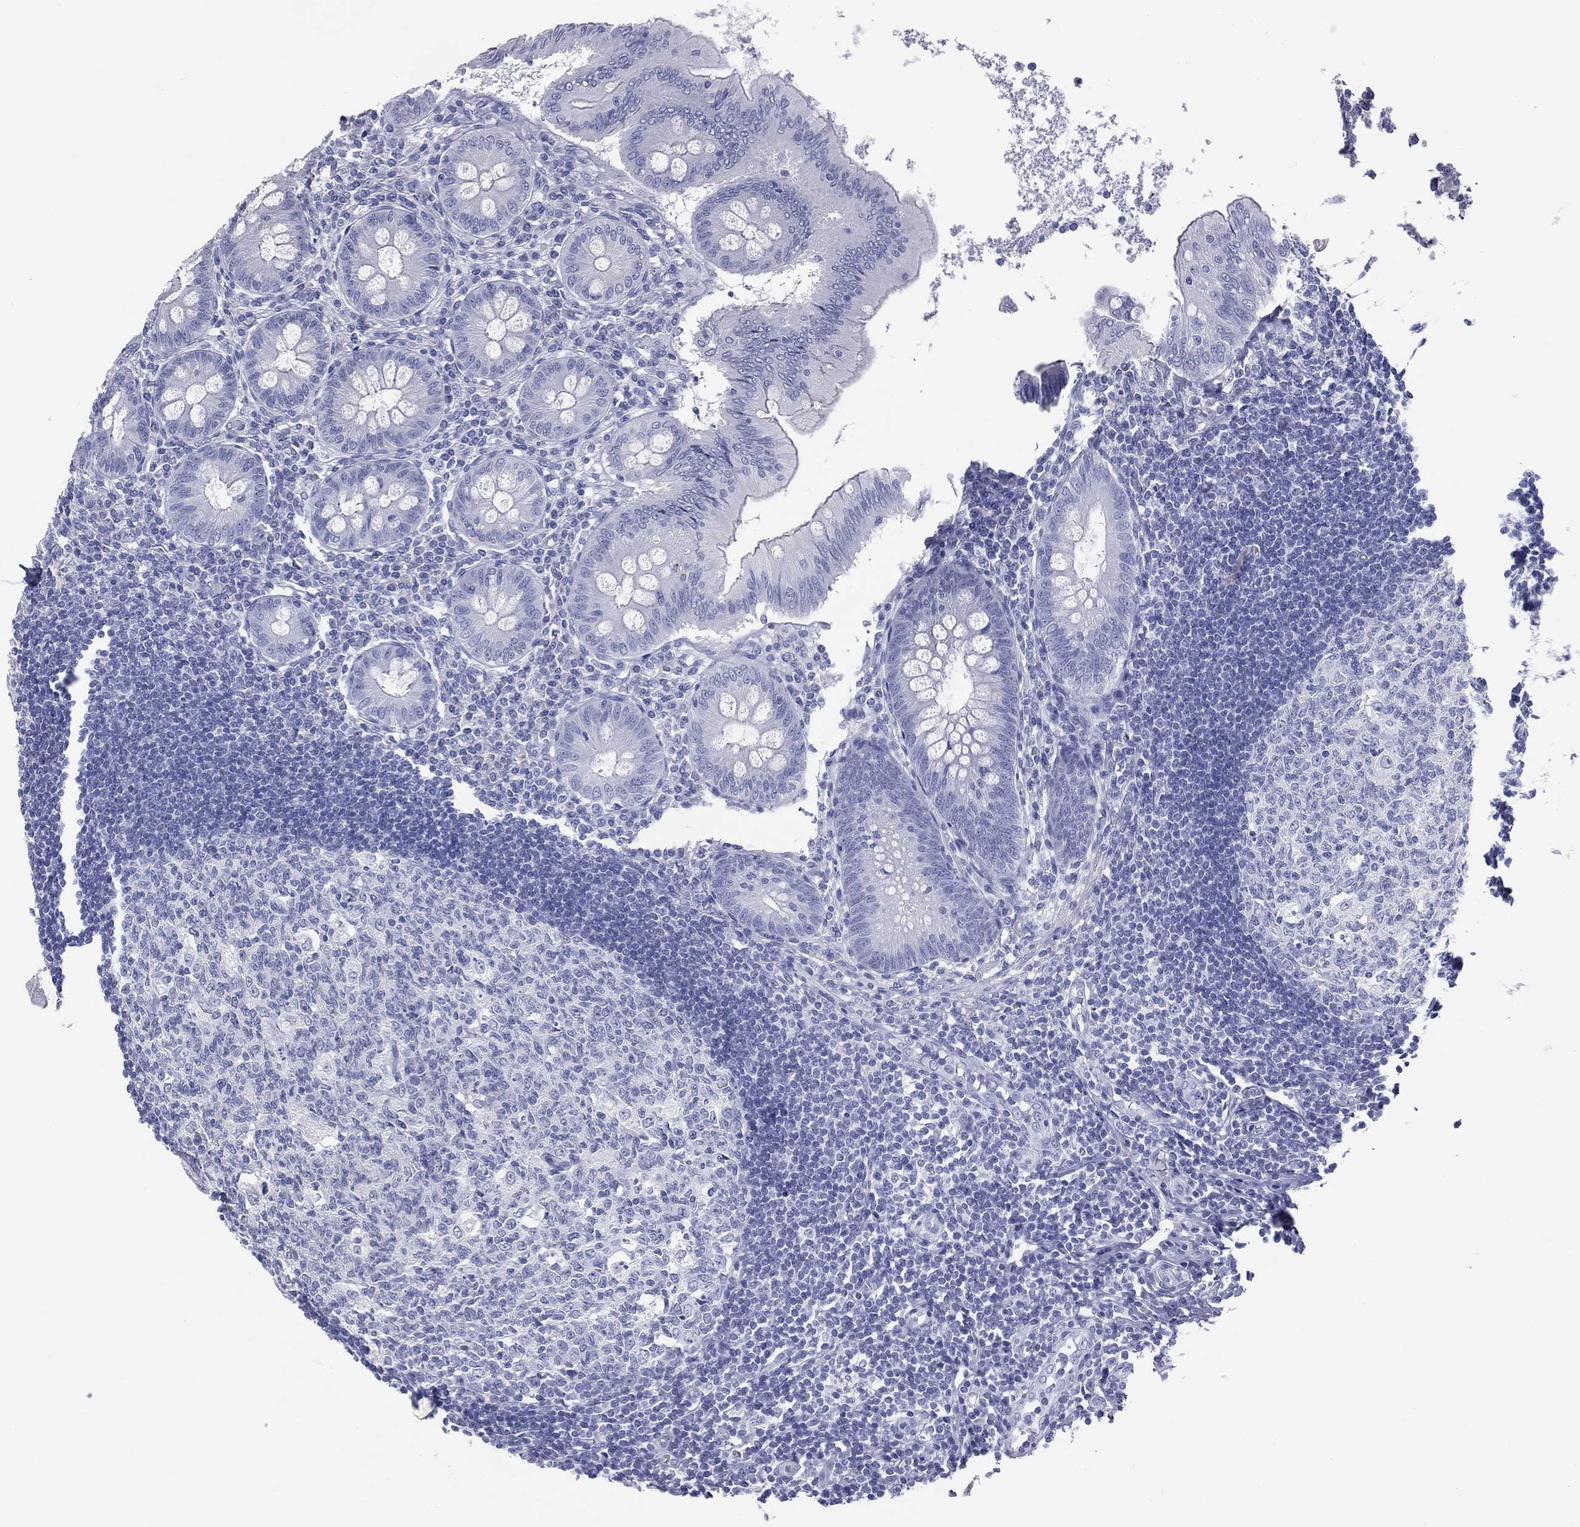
{"staining": {"intensity": "negative", "quantity": "none", "location": "none"}, "tissue": "appendix", "cell_type": "Glandular cells", "image_type": "normal", "snomed": [{"axis": "morphology", "description": "Normal tissue, NOS"}, {"axis": "morphology", "description": "Inflammation, NOS"}, {"axis": "topography", "description": "Appendix"}], "caption": "IHC micrograph of unremarkable appendix stained for a protein (brown), which displays no positivity in glandular cells.", "gene": "MLN", "patient": {"sex": "male", "age": 16}}